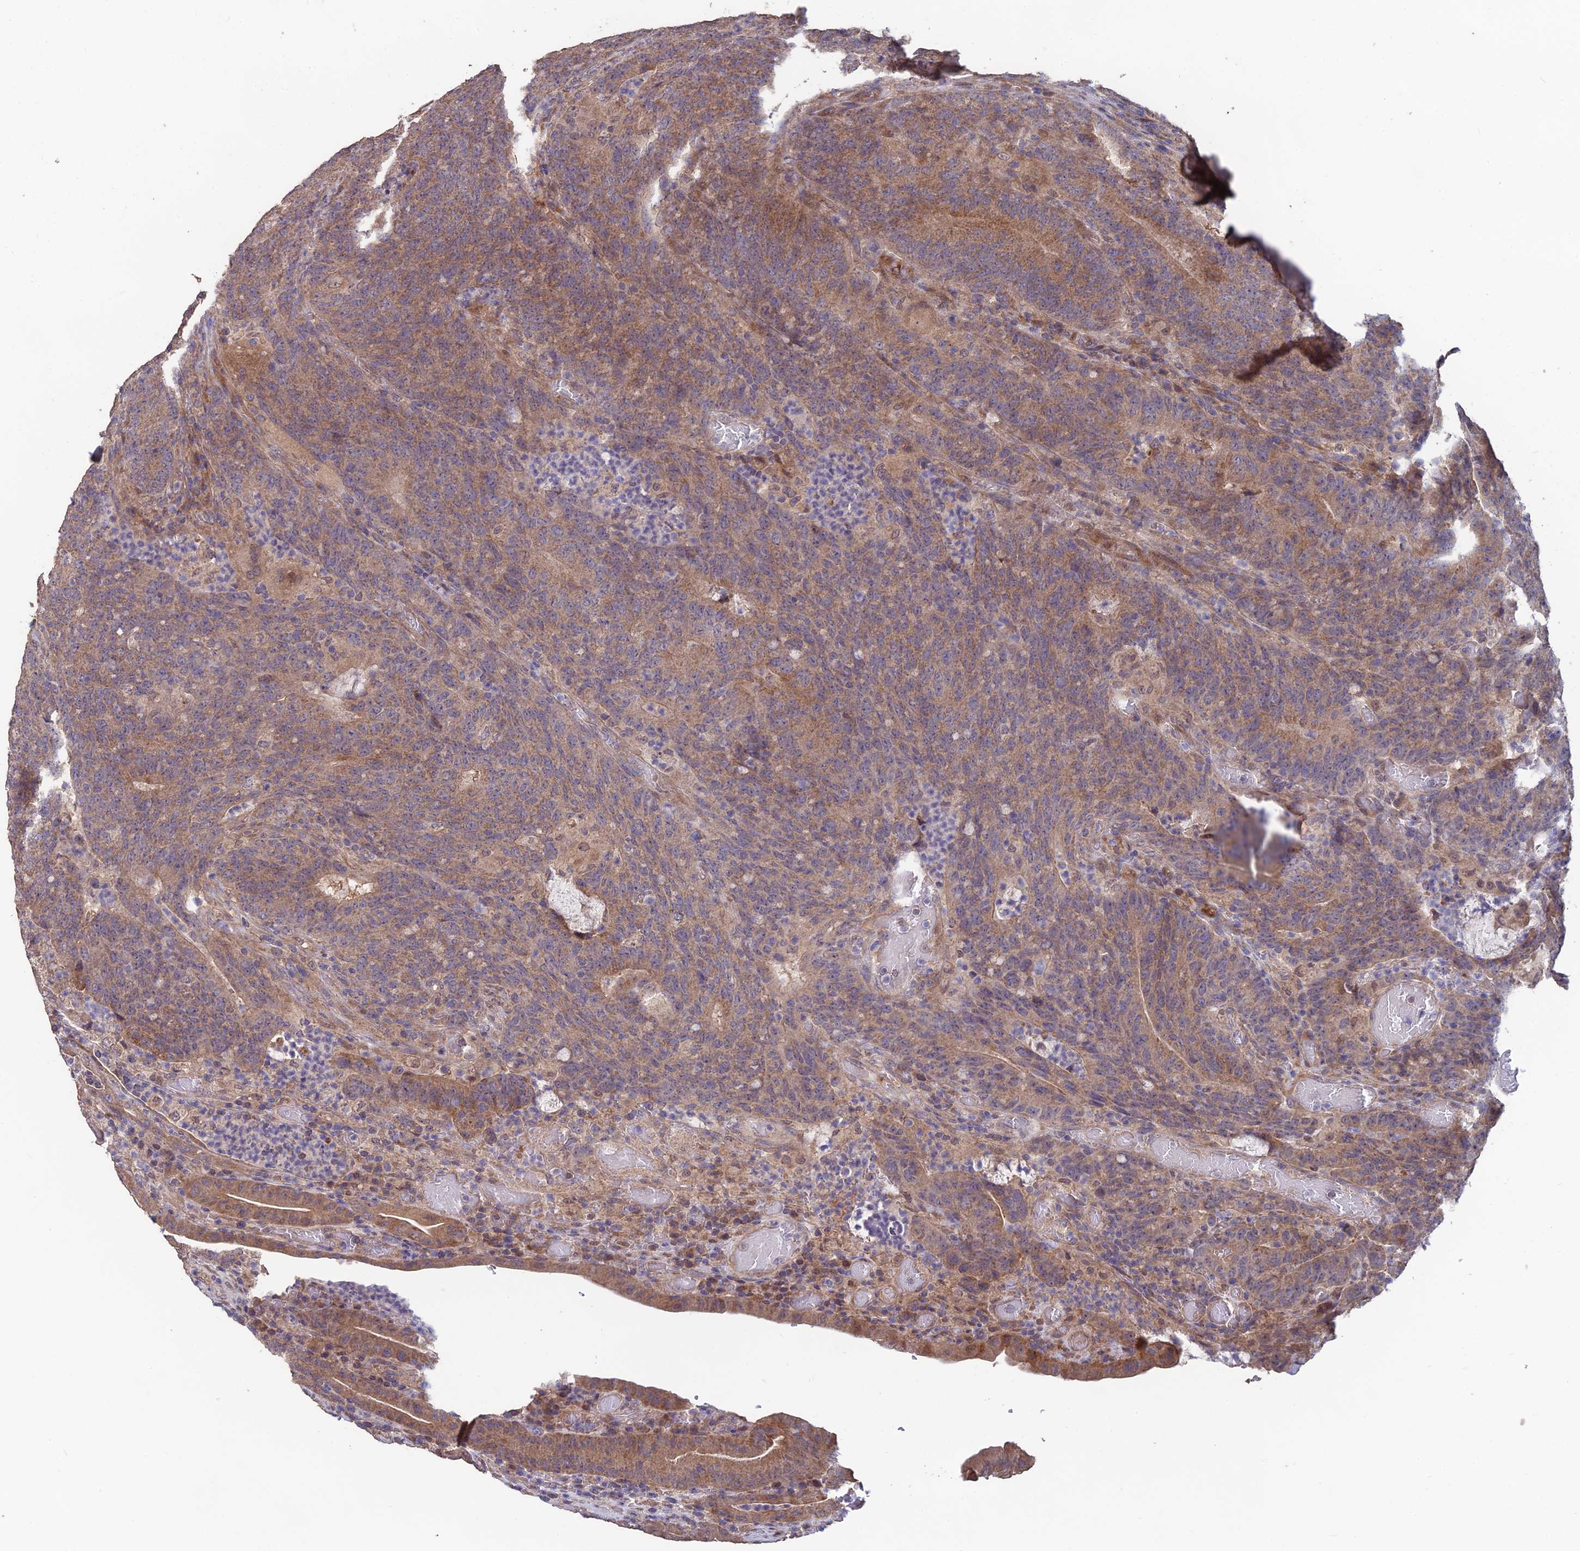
{"staining": {"intensity": "moderate", "quantity": ">75%", "location": "cytoplasmic/membranous"}, "tissue": "colorectal cancer", "cell_type": "Tumor cells", "image_type": "cancer", "snomed": [{"axis": "morphology", "description": "Normal tissue, NOS"}, {"axis": "morphology", "description": "Adenocarcinoma, NOS"}, {"axis": "topography", "description": "Colon"}], "caption": "Protein expression analysis of human colorectal cancer (adenocarcinoma) reveals moderate cytoplasmic/membranous staining in about >75% of tumor cells. (DAB (3,3'-diaminobenzidine) IHC, brown staining for protein, blue staining for nuclei).", "gene": "SHISA5", "patient": {"sex": "female", "age": 75}}